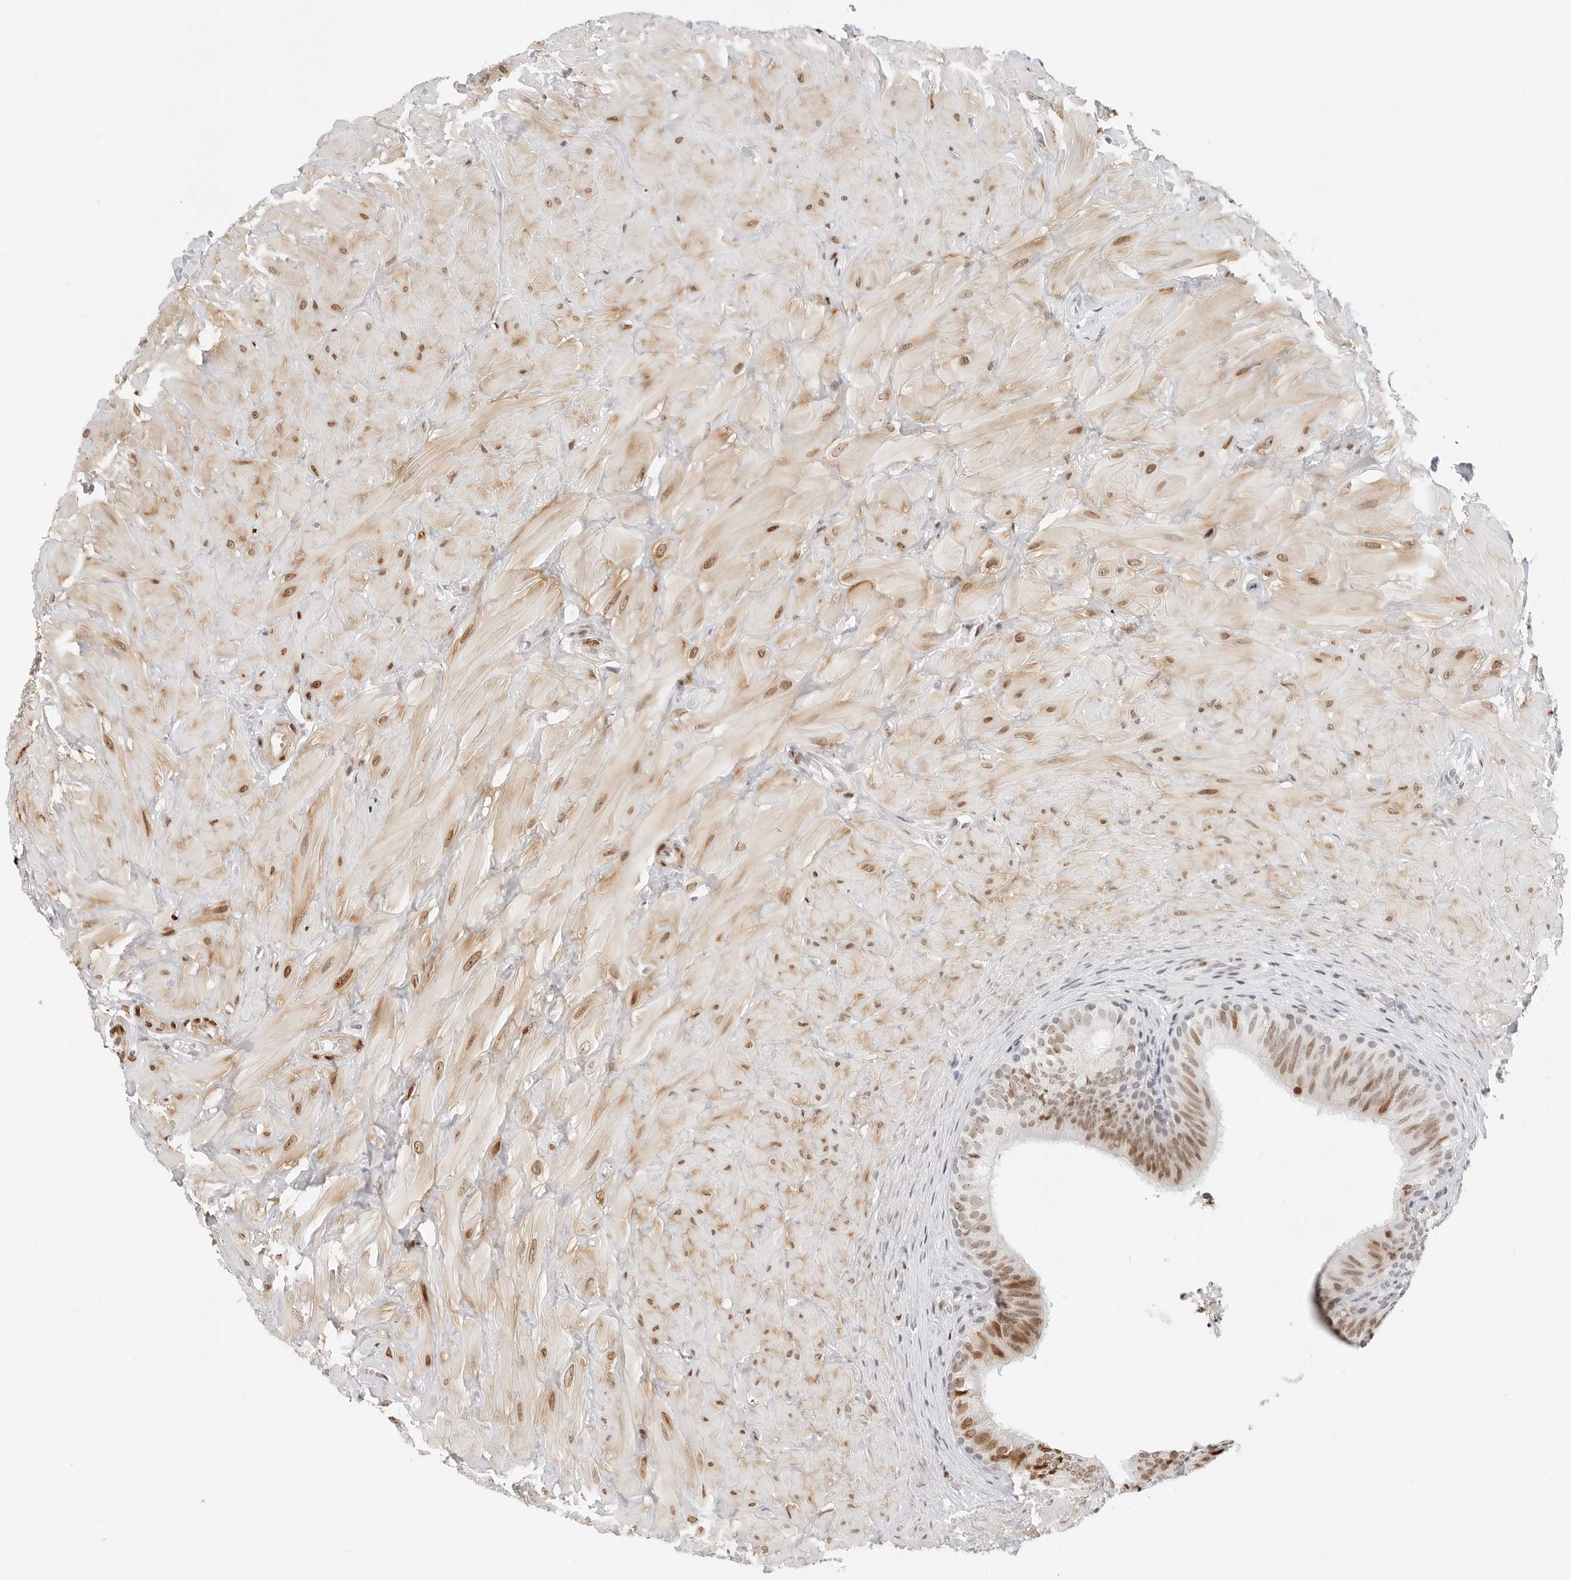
{"staining": {"intensity": "strong", "quantity": ">75%", "location": "nuclear"}, "tissue": "epididymis", "cell_type": "Glandular cells", "image_type": "normal", "snomed": [{"axis": "morphology", "description": "Normal tissue, NOS"}, {"axis": "topography", "description": "Soft tissue"}, {"axis": "topography", "description": "Epididymis"}], "caption": "Protein expression analysis of normal human epididymis reveals strong nuclear staining in about >75% of glandular cells.", "gene": "SPIDR", "patient": {"sex": "male", "age": 26}}